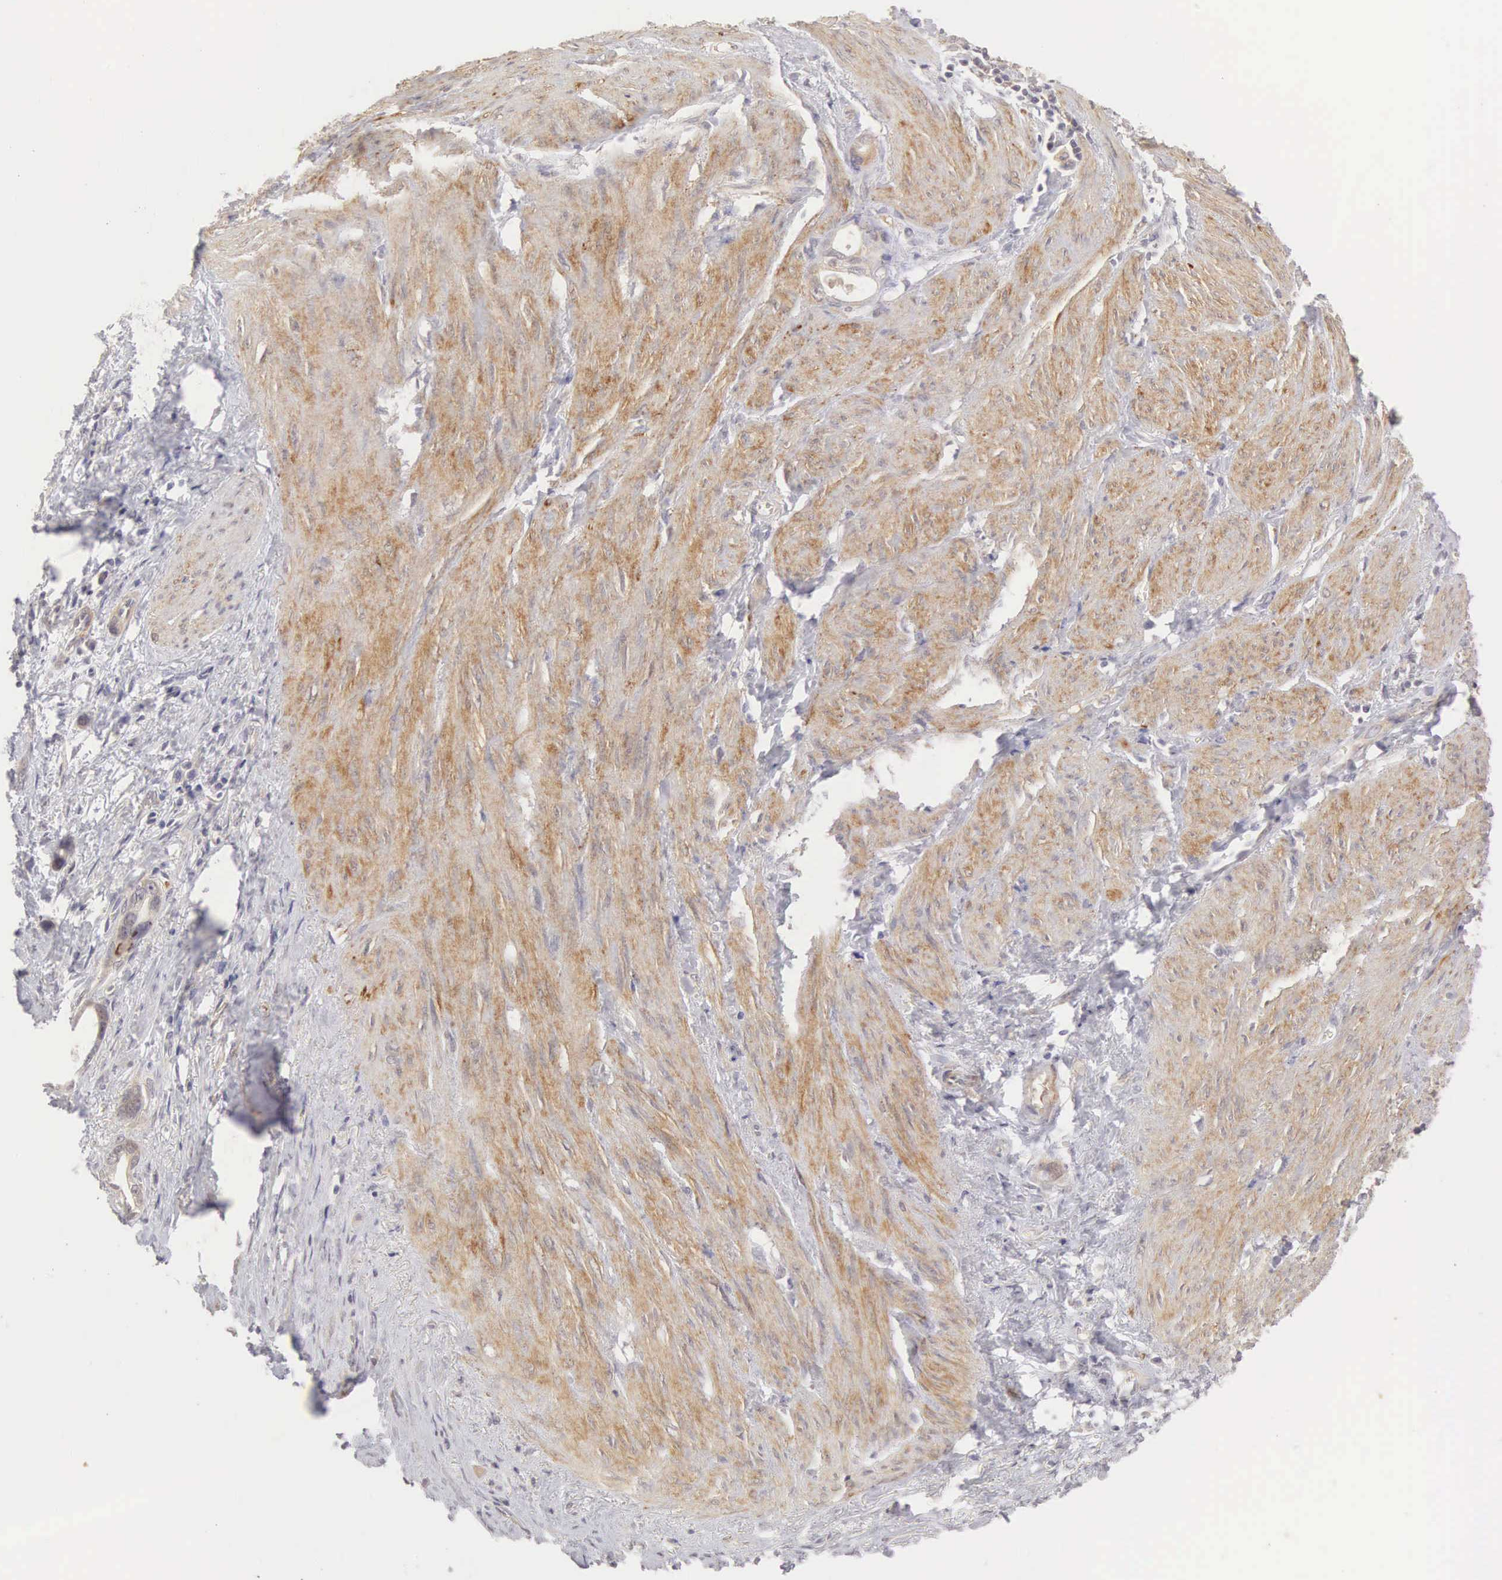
{"staining": {"intensity": "weak", "quantity": "<25%", "location": "cytoplasmic/membranous"}, "tissue": "stomach cancer", "cell_type": "Tumor cells", "image_type": "cancer", "snomed": [{"axis": "morphology", "description": "Adenocarcinoma, NOS"}, {"axis": "topography", "description": "Stomach"}], "caption": "This is an IHC photomicrograph of stomach cancer. There is no staining in tumor cells.", "gene": "CD1A", "patient": {"sex": "male", "age": 78}}